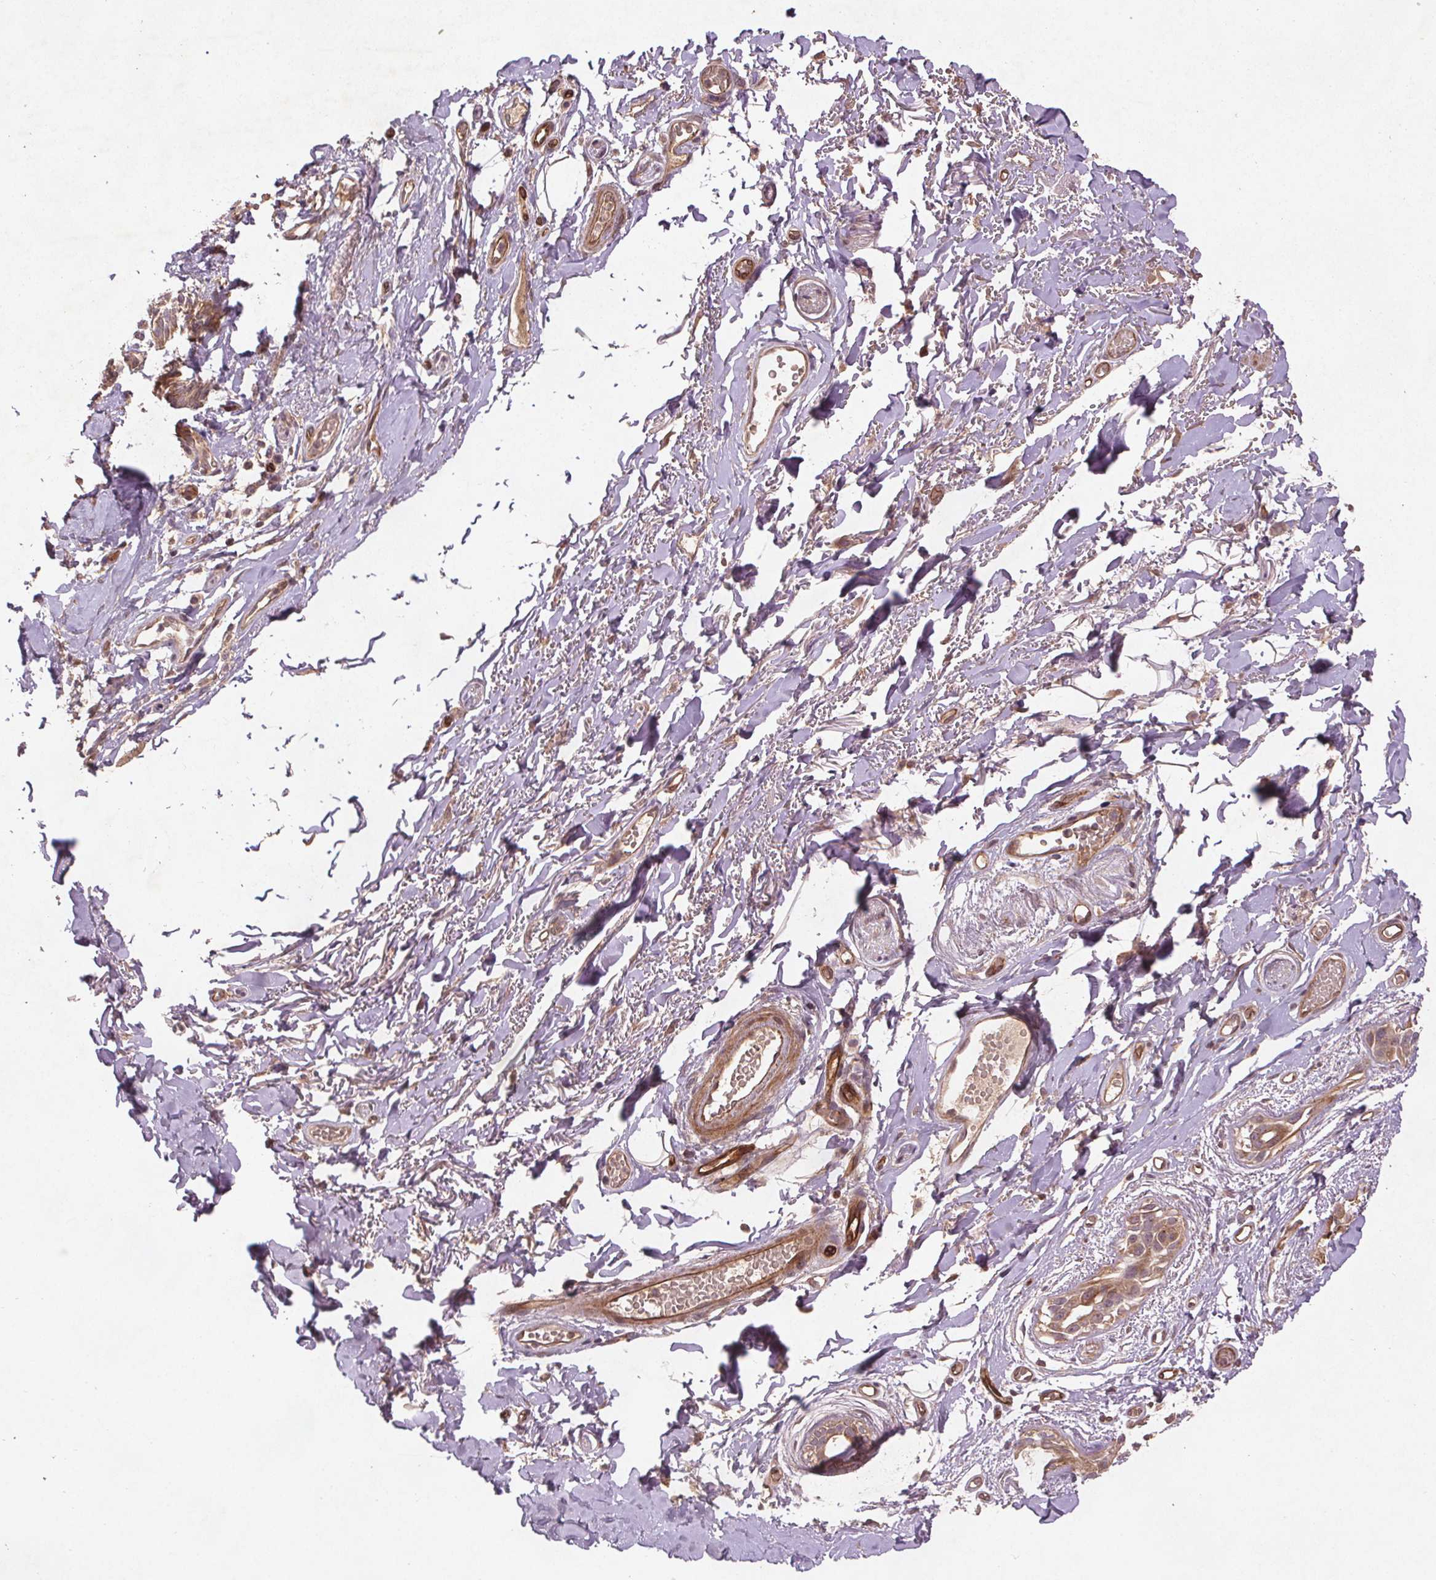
{"staining": {"intensity": "moderate", "quantity": "<25%", "location": "nuclear"}, "tissue": "adipose tissue", "cell_type": "Adipocytes", "image_type": "normal", "snomed": [{"axis": "morphology", "description": "Normal tissue, NOS"}, {"axis": "topography", "description": "Anal"}, {"axis": "topography", "description": "Peripheral nerve tissue"}], "caption": "High-magnification brightfield microscopy of unremarkable adipose tissue stained with DAB (3,3'-diaminobenzidine) (brown) and counterstained with hematoxylin (blue). adipocytes exhibit moderate nuclear staining is seen in about<25% of cells.", "gene": "SEC14L2", "patient": {"sex": "male", "age": 78}}